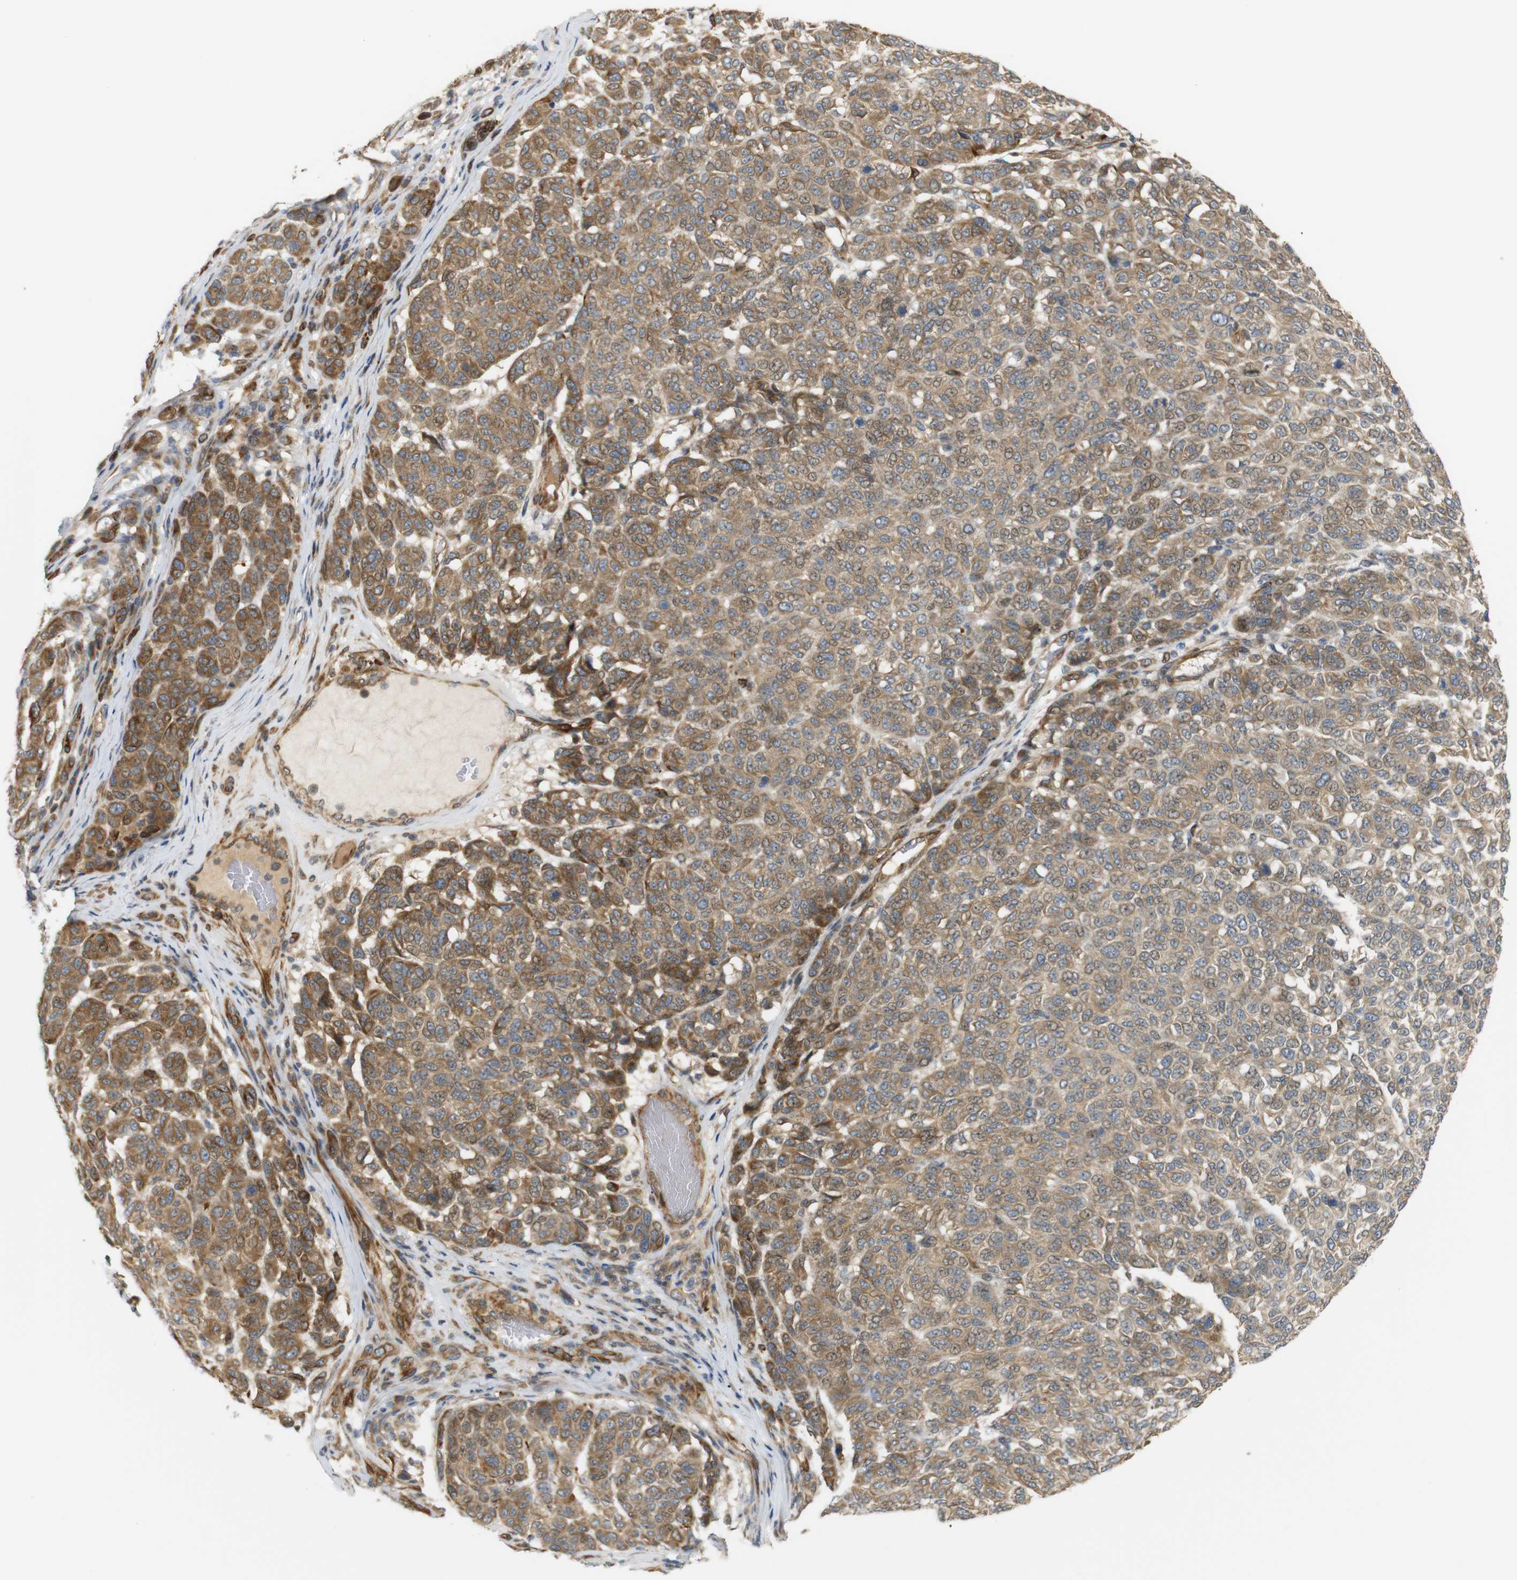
{"staining": {"intensity": "moderate", "quantity": ">75%", "location": "cytoplasmic/membranous"}, "tissue": "melanoma", "cell_type": "Tumor cells", "image_type": "cancer", "snomed": [{"axis": "morphology", "description": "Malignant melanoma, NOS"}, {"axis": "topography", "description": "Skin"}], "caption": "Moderate cytoplasmic/membranous staining for a protein is identified in about >75% of tumor cells of malignant melanoma using immunohistochemistry.", "gene": "RPTOR", "patient": {"sex": "male", "age": 59}}